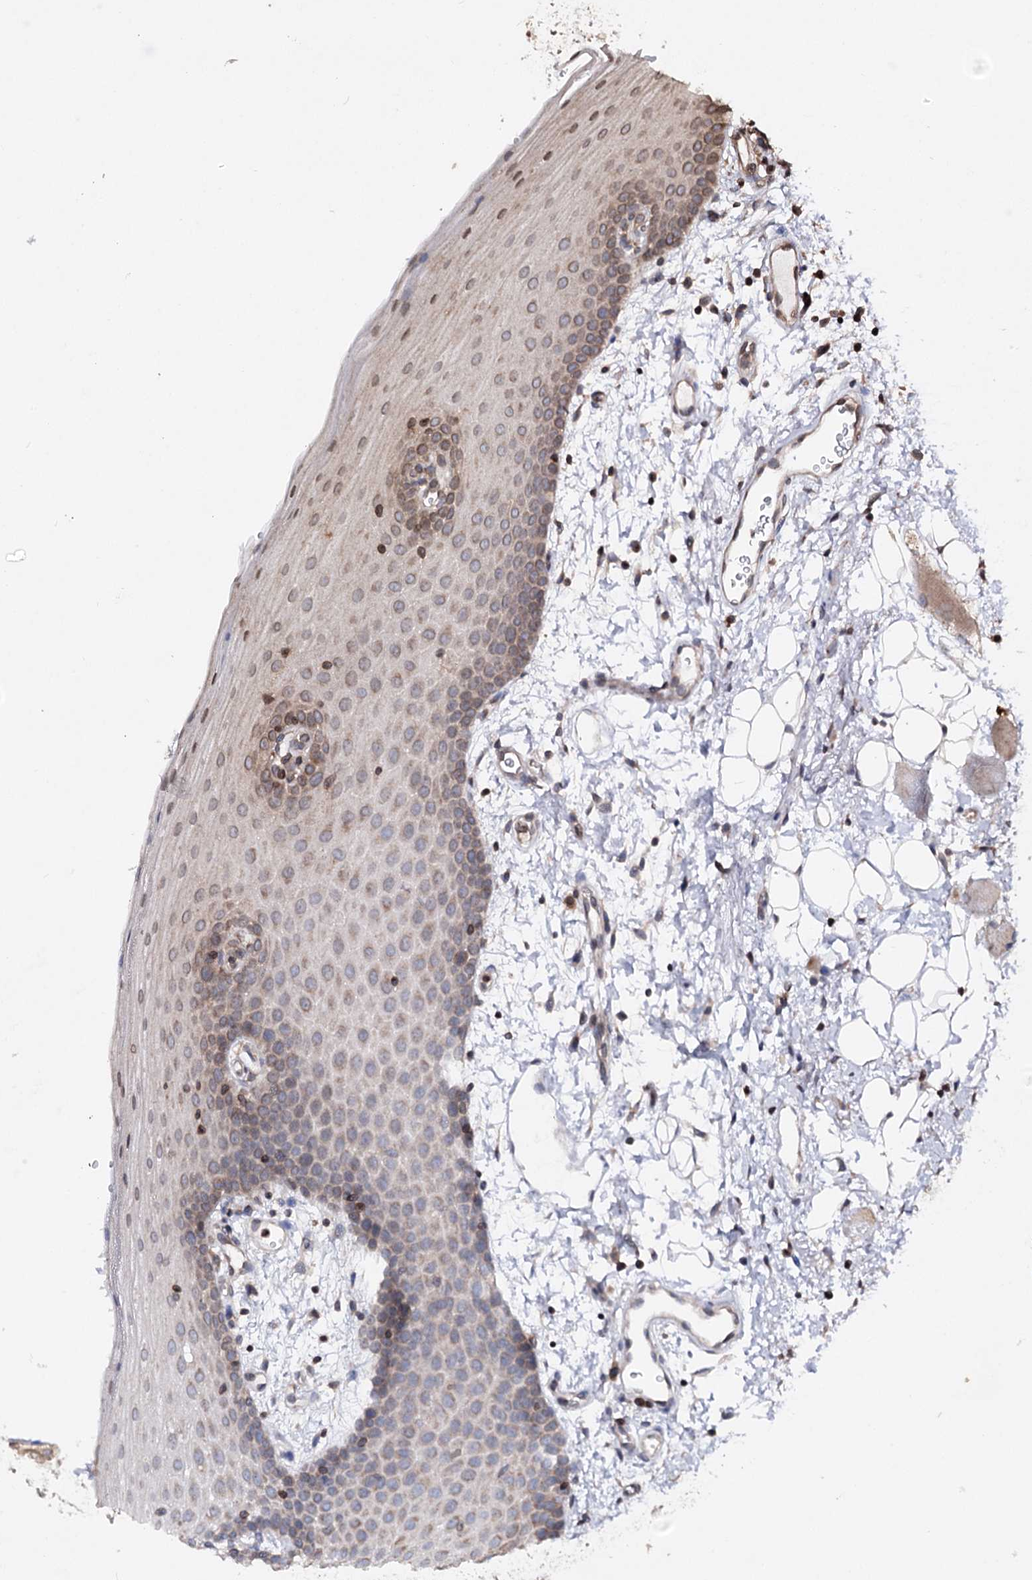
{"staining": {"intensity": "moderate", "quantity": "25%-75%", "location": "cytoplasmic/membranous,nuclear"}, "tissue": "oral mucosa", "cell_type": "Squamous epithelial cells", "image_type": "normal", "snomed": [{"axis": "morphology", "description": "Normal tissue, NOS"}, {"axis": "topography", "description": "Oral tissue"}], "caption": "Immunohistochemistry (IHC) photomicrograph of unremarkable oral mucosa stained for a protein (brown), which exhibits medium levels of moderate cytoplasmic/membranous,nuclear expression in about 25%-75% of squamous epithelial cells.", "gene": "FGFR1OP2", "patient": {"sex": "male", "age": 68}}